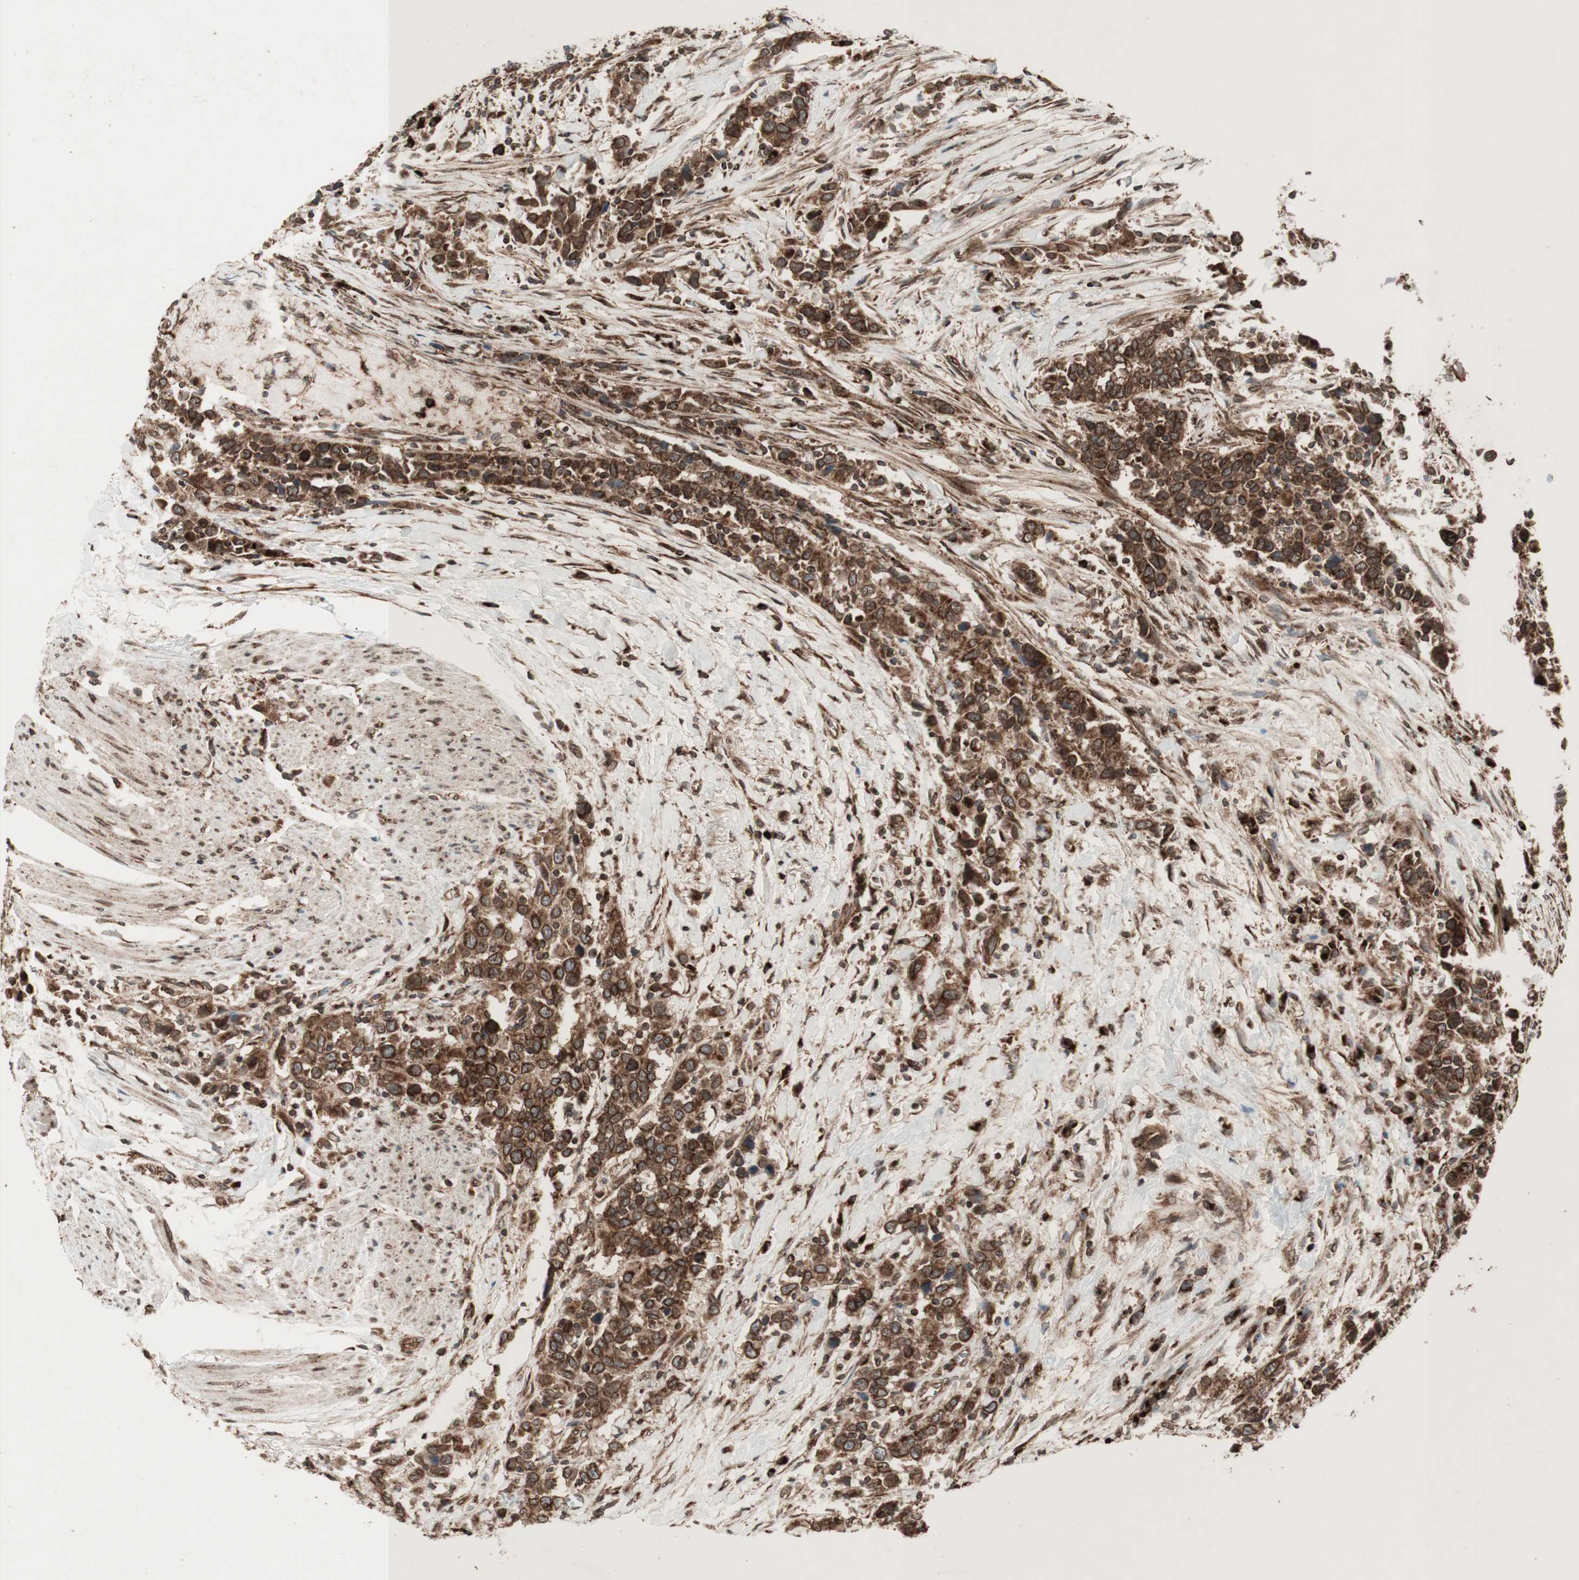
{"staining": {"intensity": "strong", "quantity": ">75%", "location": "cytoplasmic/membranous,nuclear"}, "tissue": "urothelial cancer", "cell_type": "Tumor cells", "image_type": "cancer", "snomed": [{"axis": "morphology", "description": "Urothelial carcinoma, High grade"}, {"axis": "topography", "description": "Urinary bladder"}], "caption": "High-power microscopy captured an immunohistochemistry micrograph of urothelial cancer, revealing strong cytoplasmic/membranous and nuclear positivity in about >75% of tumor cells.", "gene": "NUP62", "patient": {"sex": "male", "age": 61}}